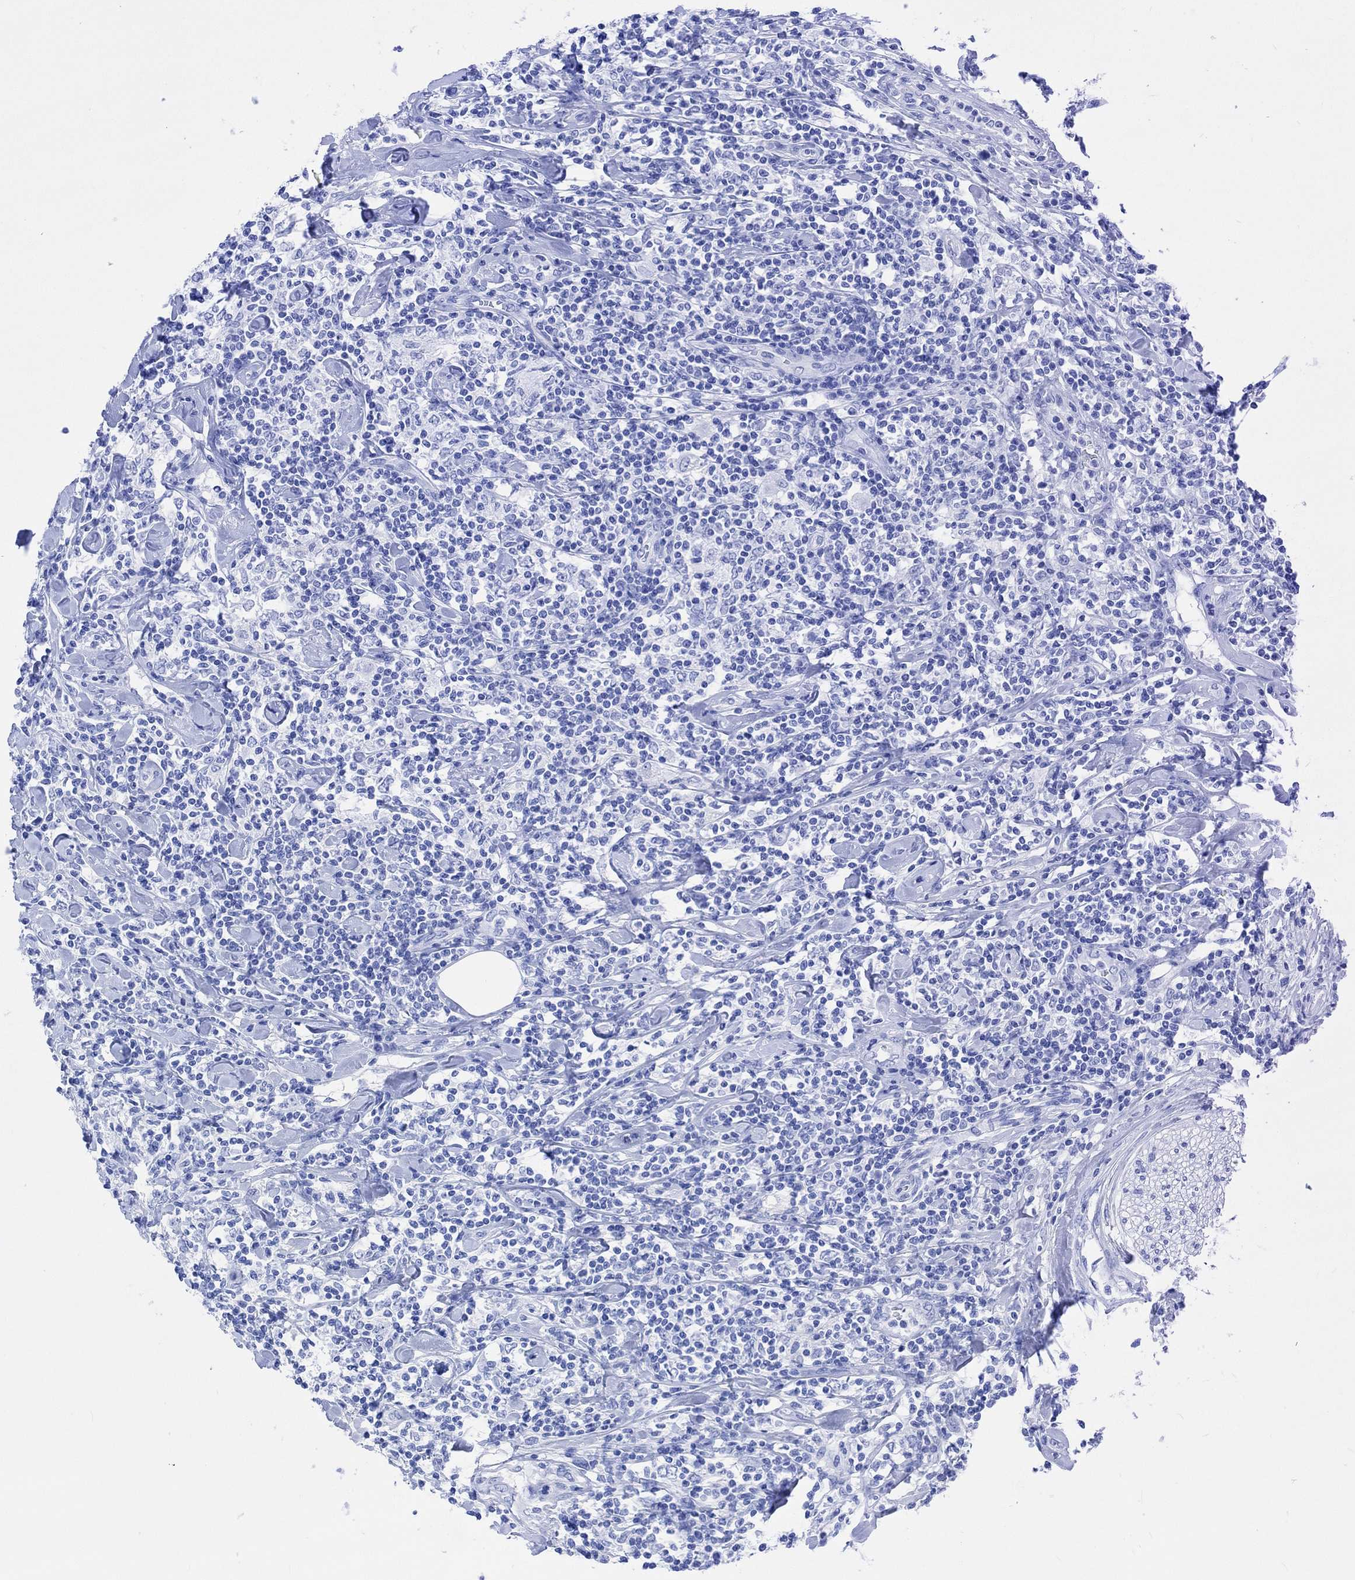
{"staining": {"intensity": "negative", "quantity": "none", "location": "none"}, "tissue": "lymphoma", "cell_type": "Tumor cells", "image_type": "cancer", "snomed": [{"axis": "morphology", "description": "Malignant lymphoma, non-Hodgkin's type, High grade"}, {"axis": "topography", "description": "Lymph node"}], "caption": "DAB immunohistochemical staining of lymphoma exhibits no significant positivity in tumor cells. (DAB IHC visualized using brightfield microscopy, high magnification).", "gene": "CELF4", "patient": {"sex": "female", "age": 84}}